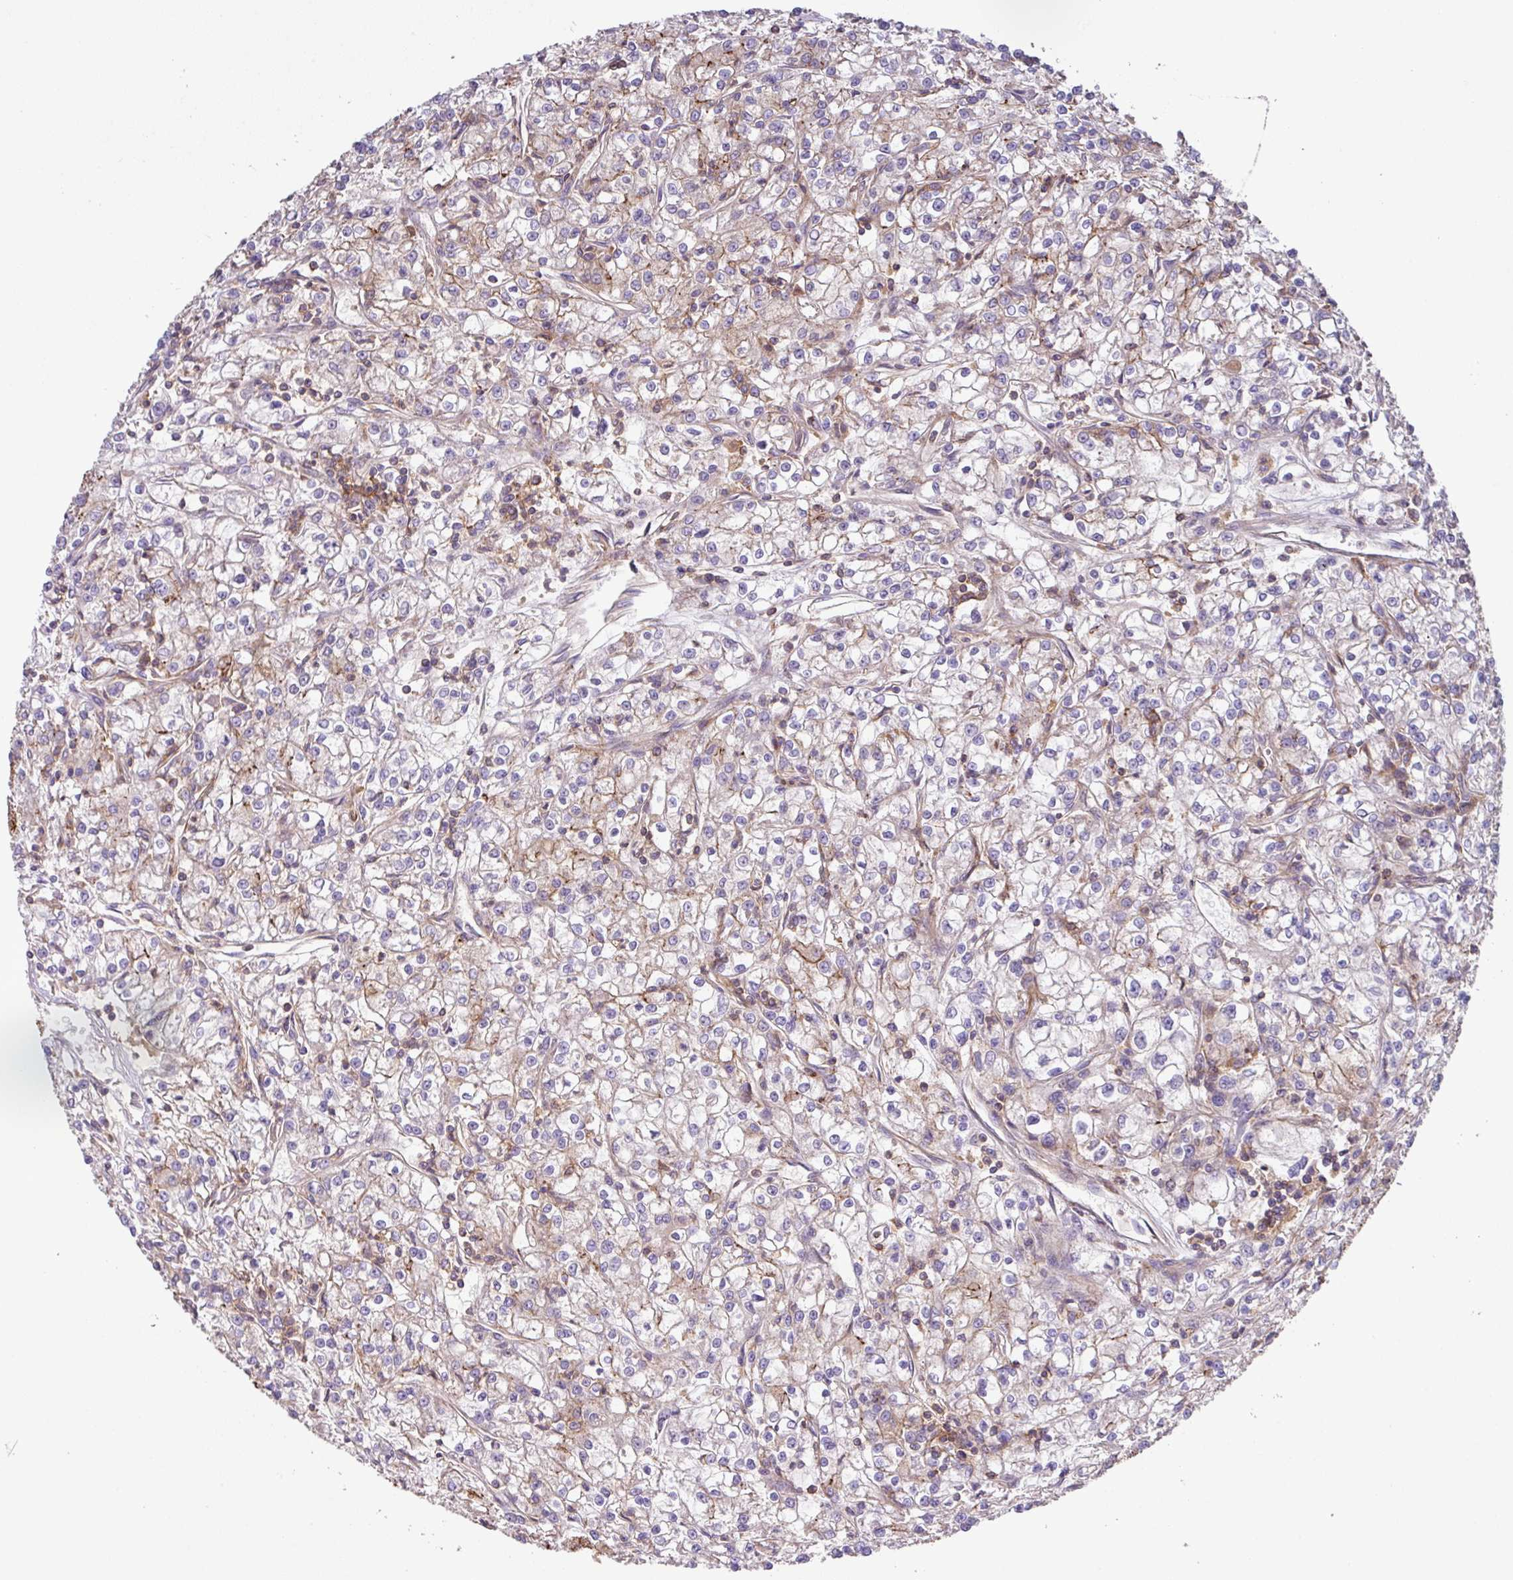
{"staining": {"intensity": "negative", "quantity": "none", "location": "none"}, "tissue": "renal cancer", "cell_type": "Tumor cells", "image_type": "cancer", "snomed": [{"axis": "morphology", "description": "Adenocarcinoma, NOS"}, {"axis": "topography", "description": "Kidney"}], "caption": "Immunohistochemical staining of renal cancer (adenocarcinoma) shows no significant expression in tumor cells. (DAB immunohistochemistry (IHC), high magnification).", "gene": "RIC1", "patient": {"sex": "female", "age": 59}}